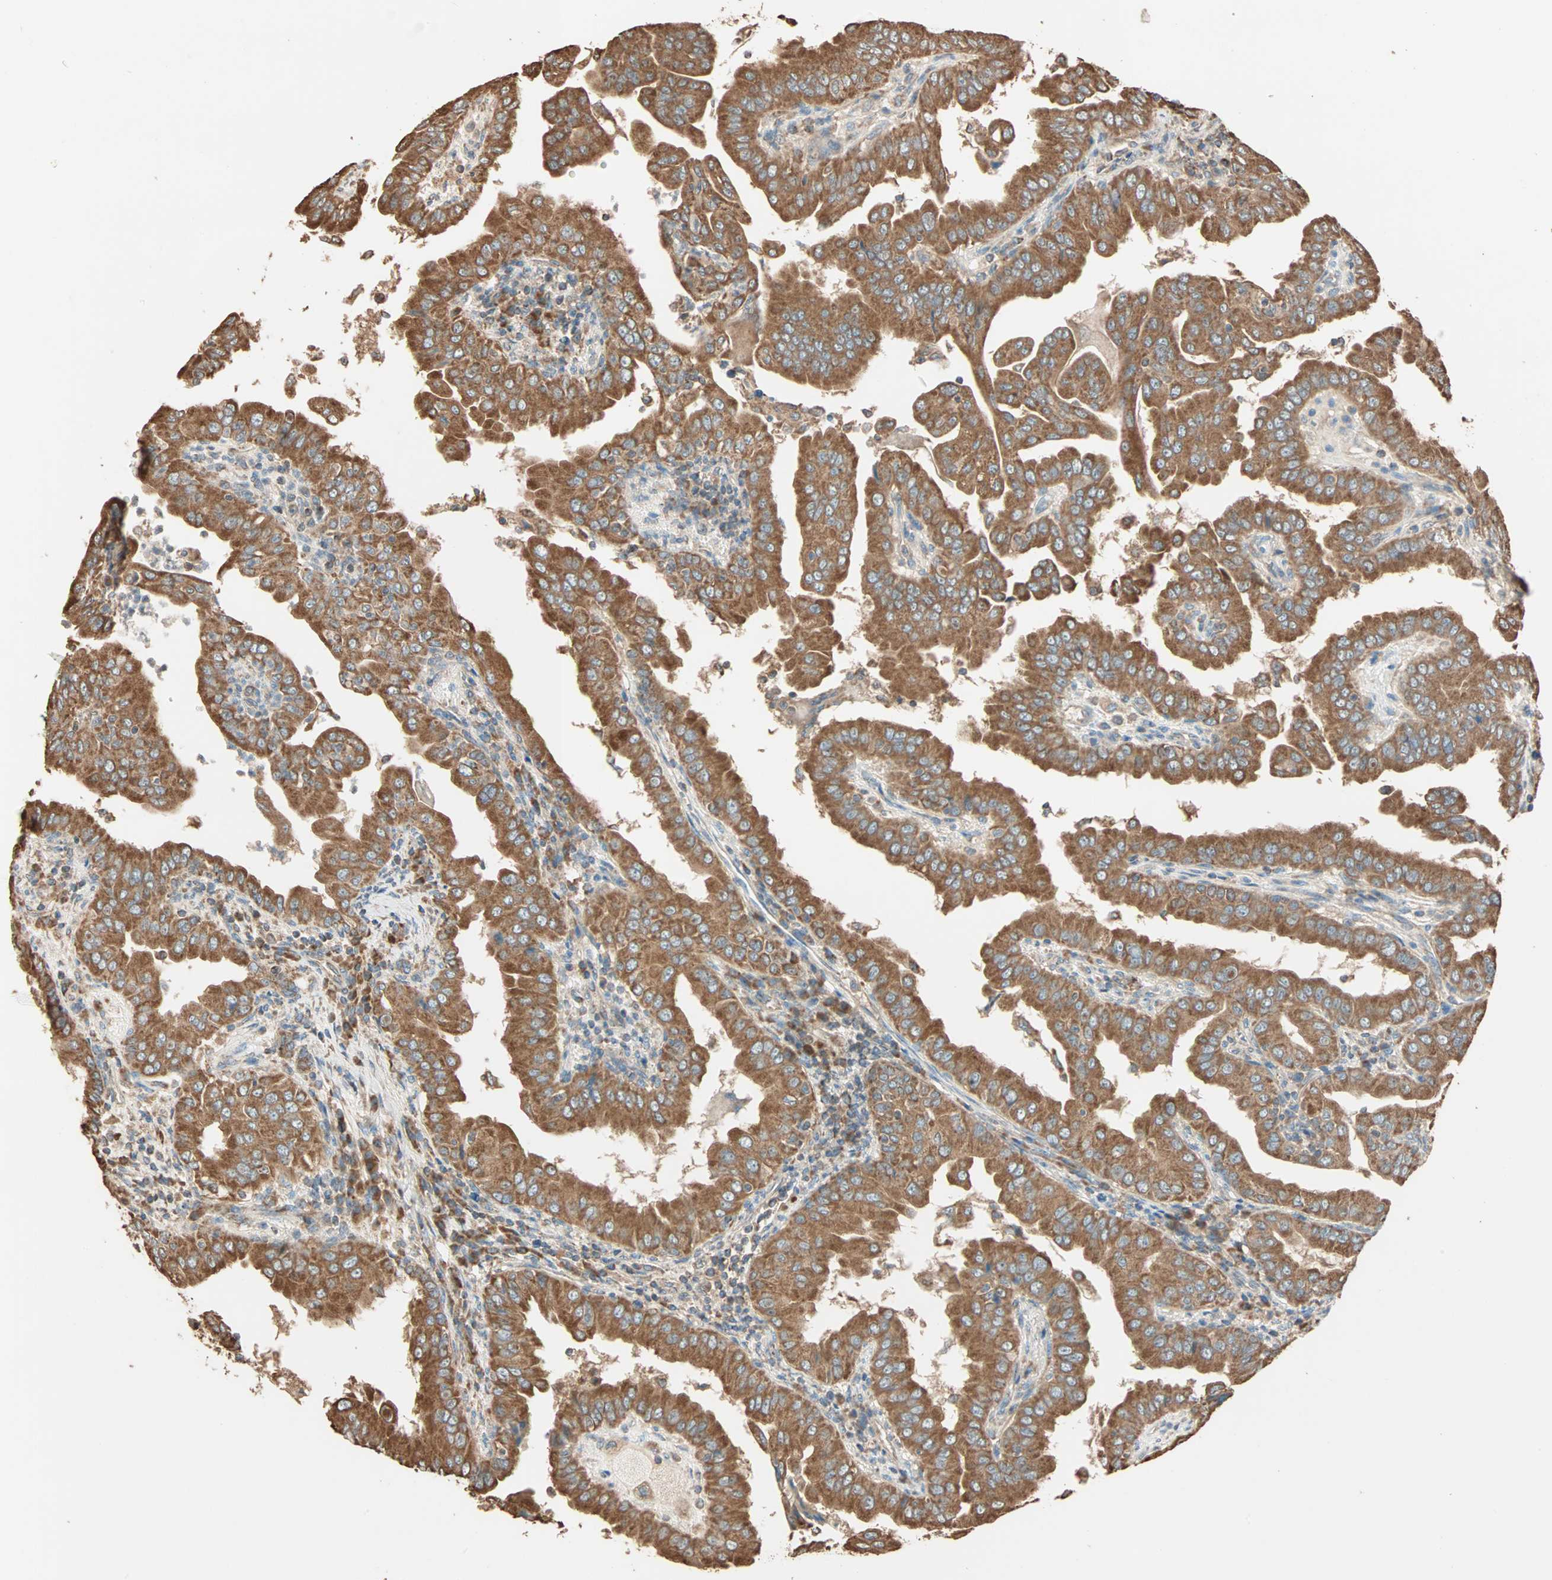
{"staining": {"intensity": "strong", "quantity": ">75%", "location": "cytoplasmic/membranous"}, "tissue": "thyroid cancer", "cell_type": "Tumor cells", "image_type": "cancer", "snomed": [{"axis": "morphology", "description": "Papillary adenocarcinoma, NOS"}, {"axis": "topography", "description": "Thyroid gland"}], "caption": "This micrograph shows immunohistochemistry staining of thyroid papillary adenocarcinoma, with high strong cytoplasmic/membranous staining in approximately >75% of tumor cells.", "gene": "EIF4G2", "patient": {"sex": "male", "age": 33}}